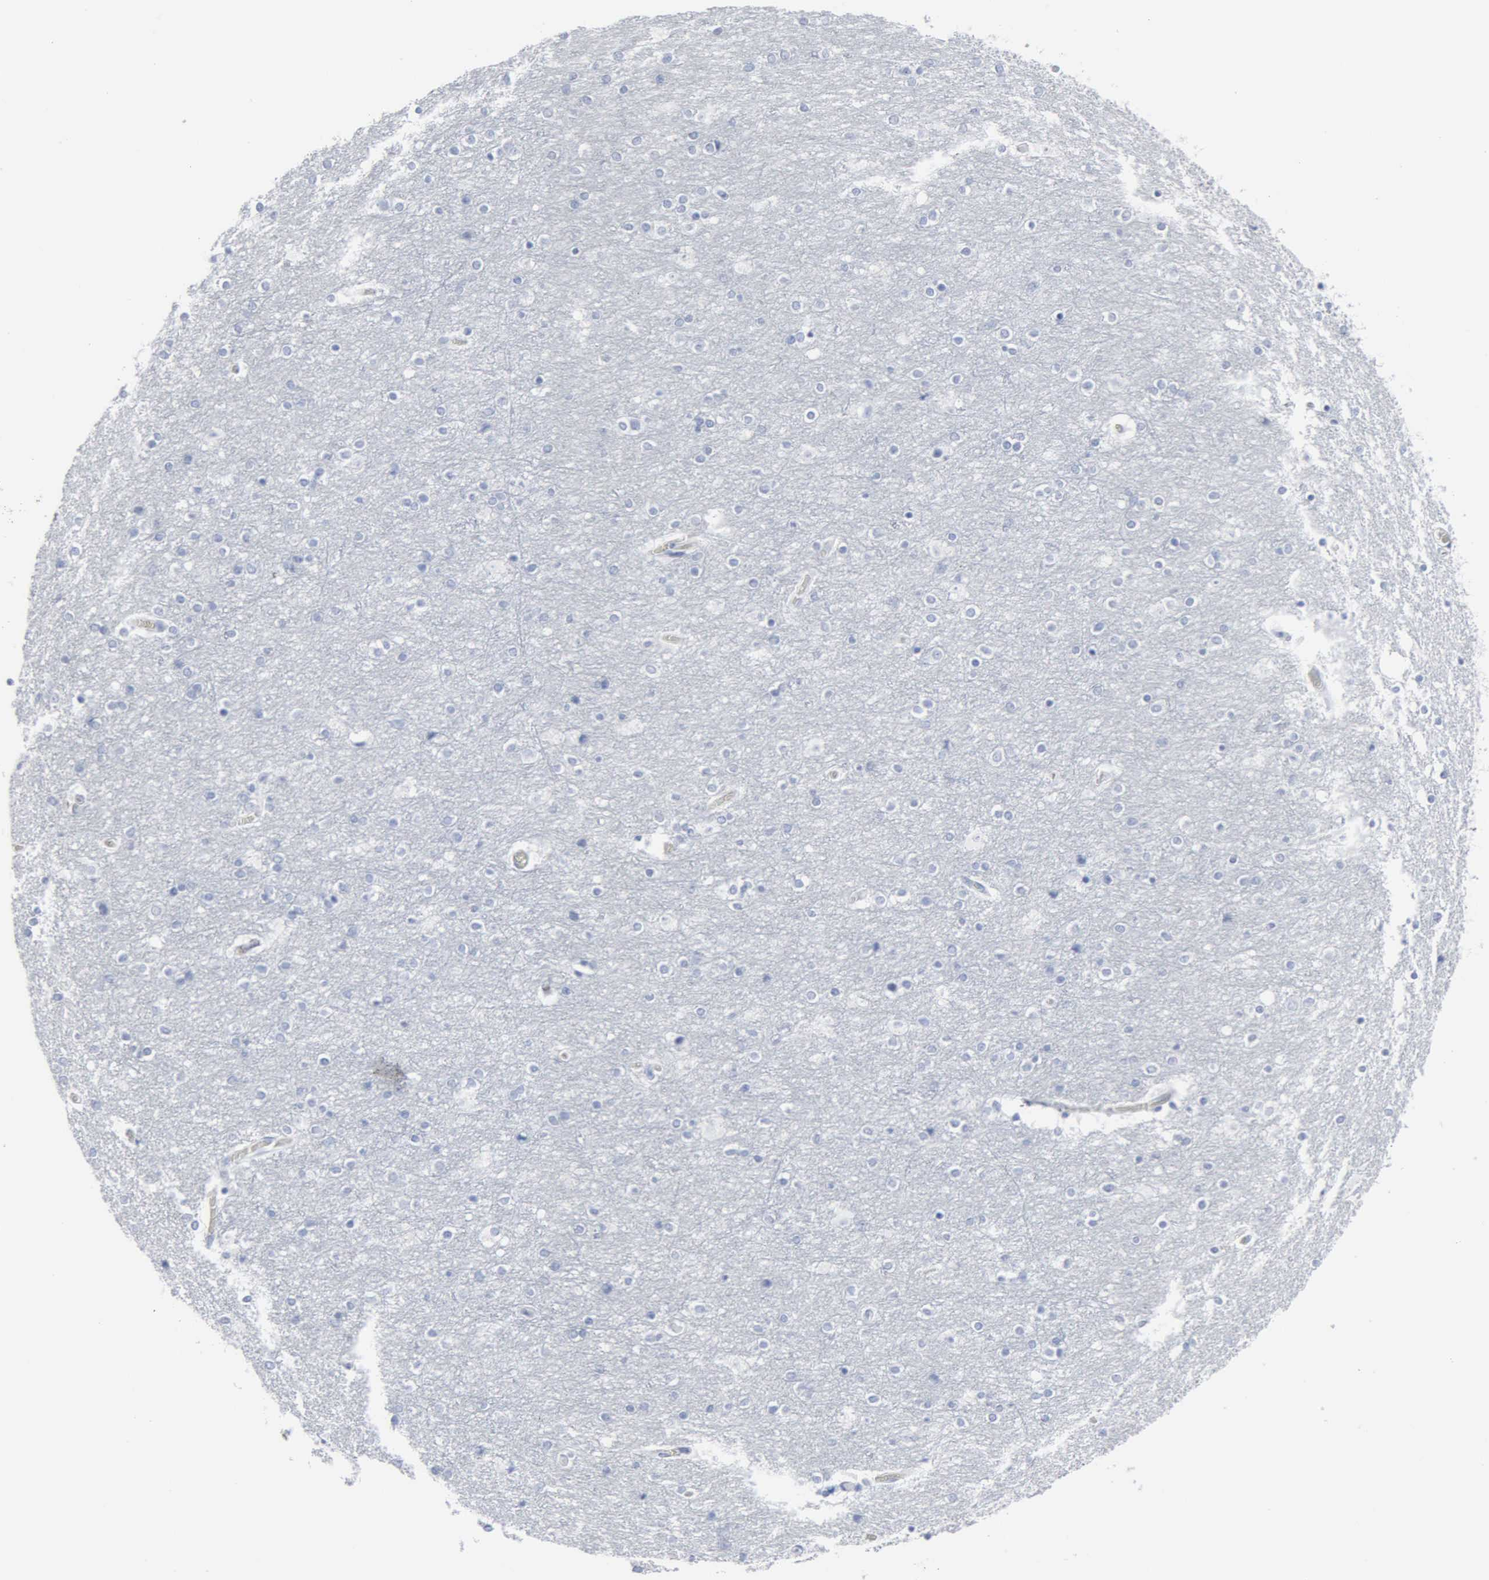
{"staining": {"intensity": "negative", "quantity": "none", "location": "none"}, "tissue": "cerebral cortex", "cell_type": "Endothelial cells", "image_type": "normal", "snomed": [{"axis": "morphology", "description": "Normal tissue, NOS"}, {"axis": "topography", "description": "Cerebral cortex"}], "caption": "Protein analysis of benign cerebral cortex displays no significant expression in endothelial cells. The staining was performed using DAB (3,3'-diaminobenzidine) to visualize the protein expression in brown, while the nuclei were stained in blue with hematoxylin (Magnification: 20x).", "gene": "DMD", "patient": {"sex": "female", "age": 54}}